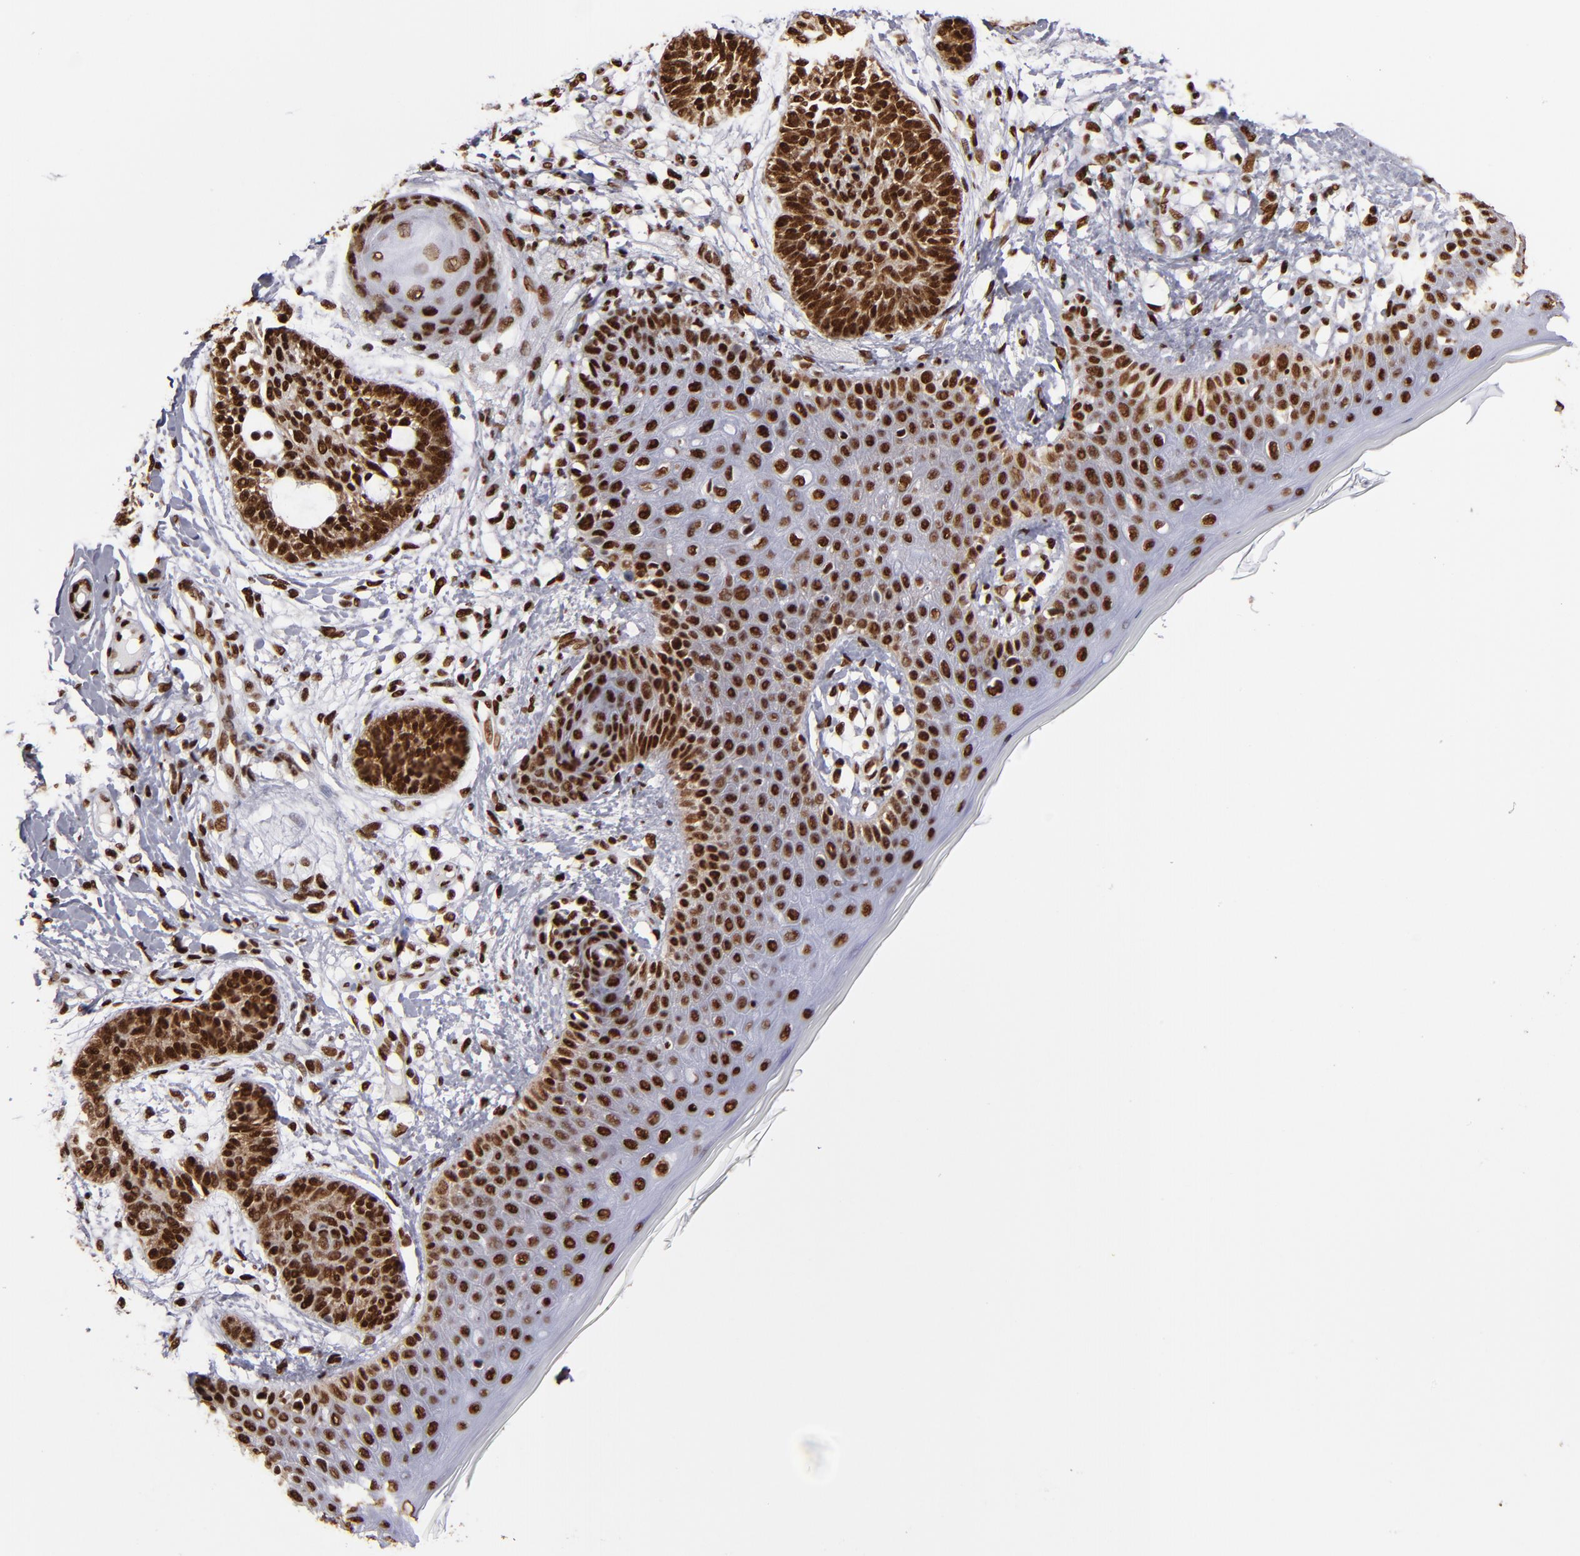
{"staining": {"intensity": "strong", "quantity": ">75%", "location": "nuclear"}, "tissue": "skin cancer", "cell_type": "Tumor cells", "image_type": "cancer", "snomed": [{"axis": "morphology", "description": "Normal tissue, NOS"}, {"axis": "morphology", "description": "Basal cell carcinoma"}, {"axis": "topography", "description": "Skin"}], "caption": "Skin cancer (basal cell carcinoma) stained for a protein demonstrates strong nuclear positivity in tumor cells.", "gene": "MRE11", "patient": {"sex": "male", "age": 63}}